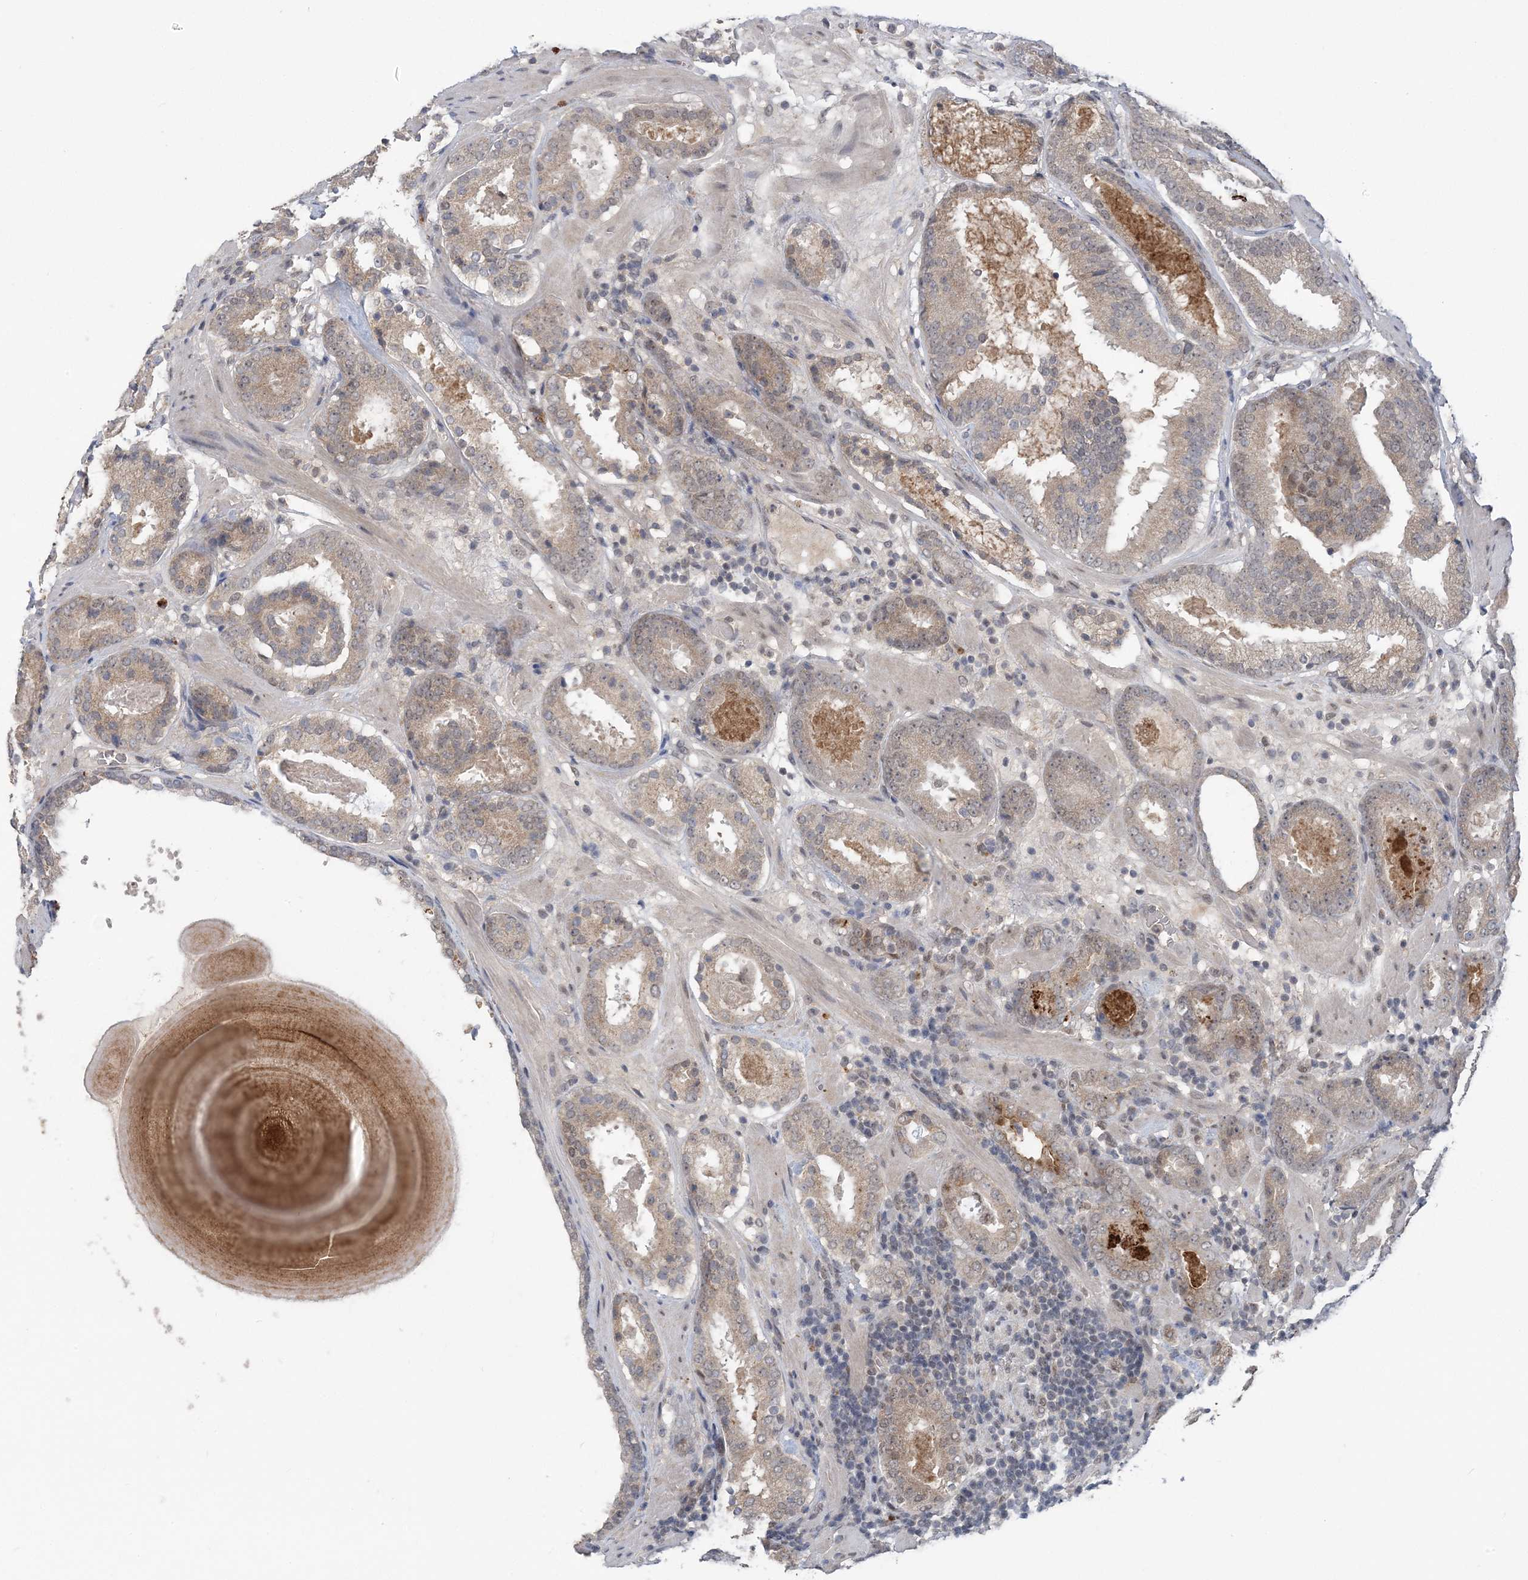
{"staining": {"intensity": "weak", "quantity": "25%-75%", "location": "cytoplasmic/membranous"}, "tissue": "prostate cancer", "cell_type": "Tumor cells", "image_type": "cancer", "snomed": [{"axis": "morphology", "description": "Adenocarcinoma, Low grade"}, {"axis": "topography", "description": "Prostate"}], "caption": "High-power microscopy captured an IHC micrograph of prostate adenocarcinoma (low-grade), revealing weak cytoplasmic/membranous staining in approximately 25%-75% of tumor cells.", "gene": "ZBTB7A", "patient": {"sex": "male", "age": 69}}